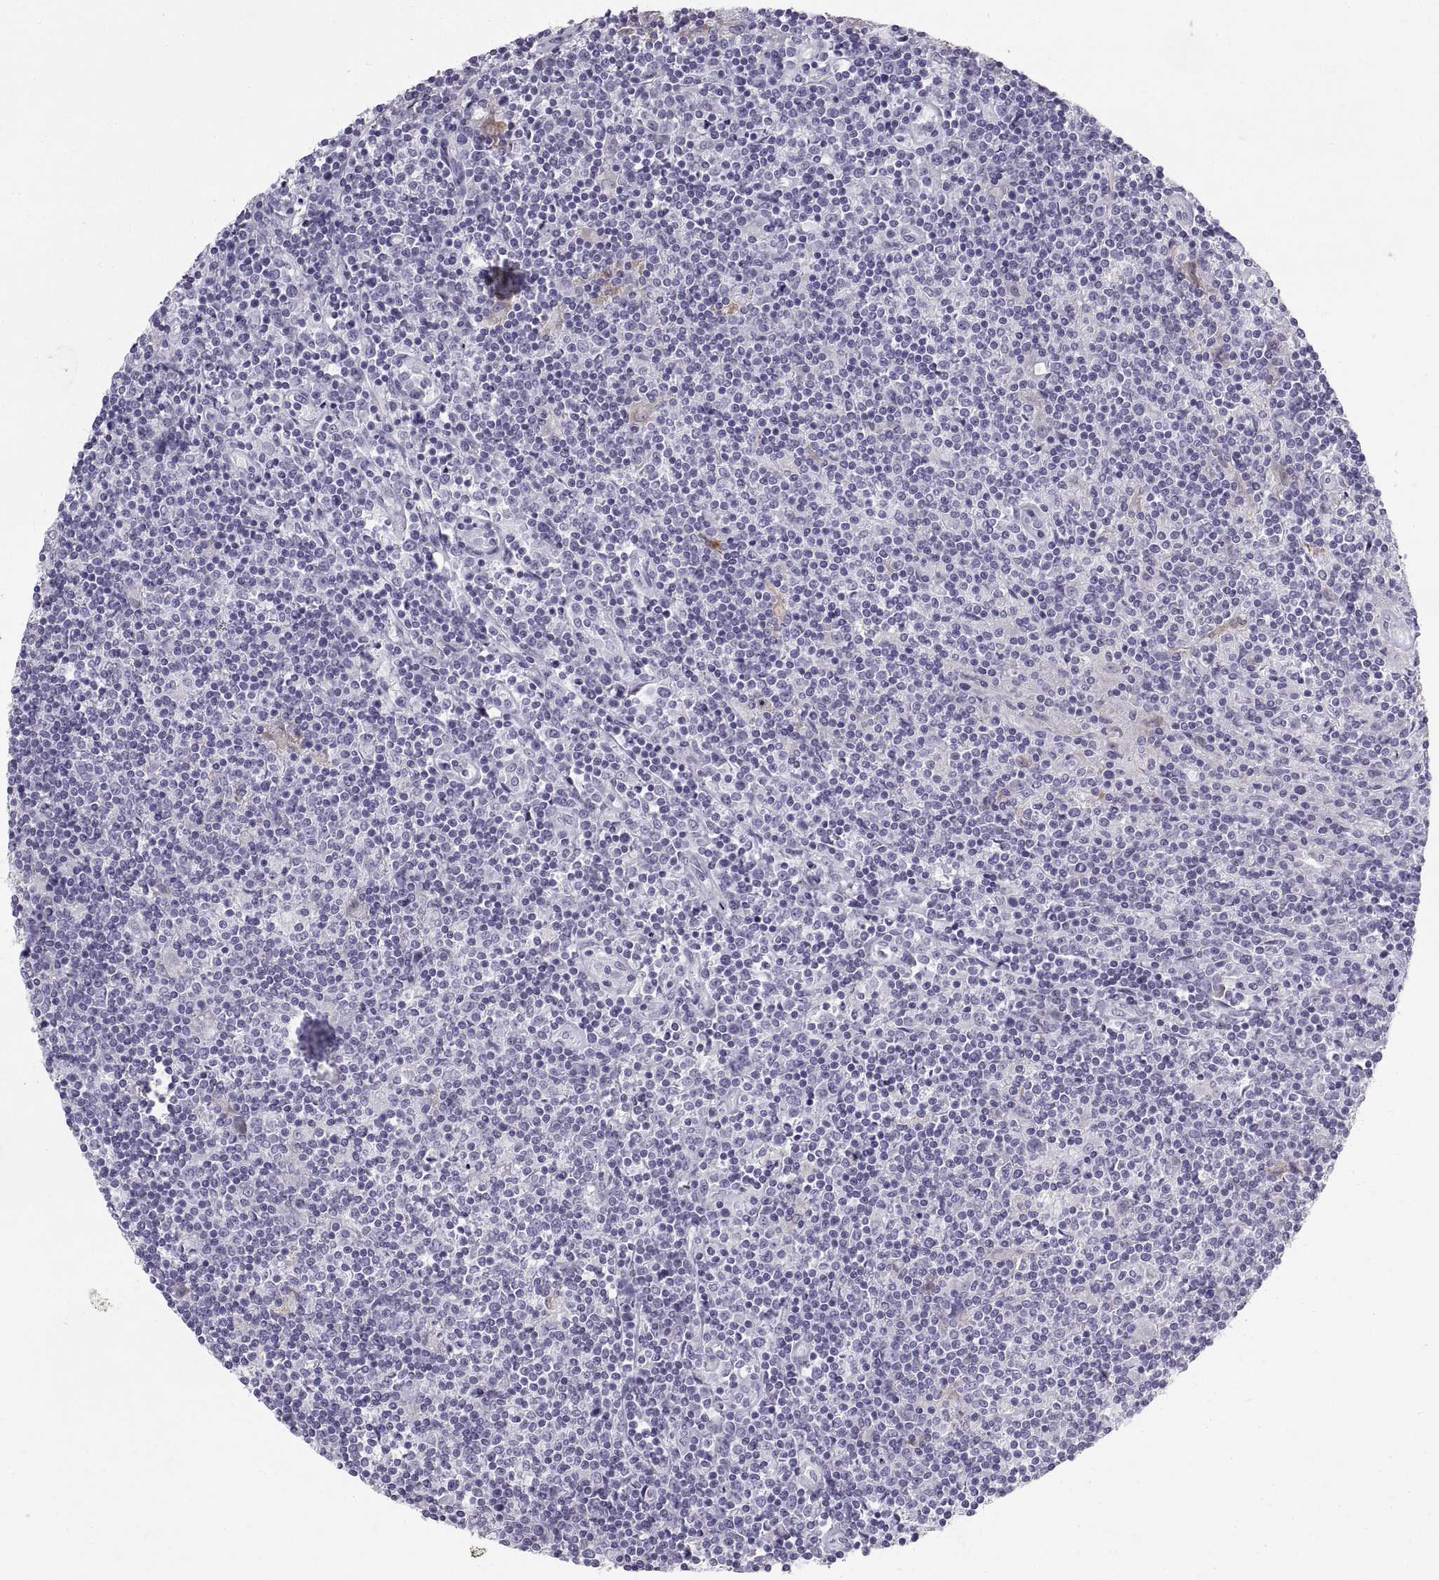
{"staining": {"intensity": "negative", "quantity": "none", "location": "none"}, "tissue": "lymphoma", "cell_type": "Tumor cells", "image_type": "cancer", "snomed": [{"axis": "morphology", "description": "Hodgkin's disease, NOS"}, {"axis": "topography", "description": "Lymph node"}], "caption": "High magnification brightfield microscopy of lymphoma stained with DAB (3,3'-diaminobenzidine) (brown) and counterstained with hematoxylin (blue): tumor cells show no significant expression.", "gene": "SLC22A6", "patient": {"sex": "male", "age": 40}}